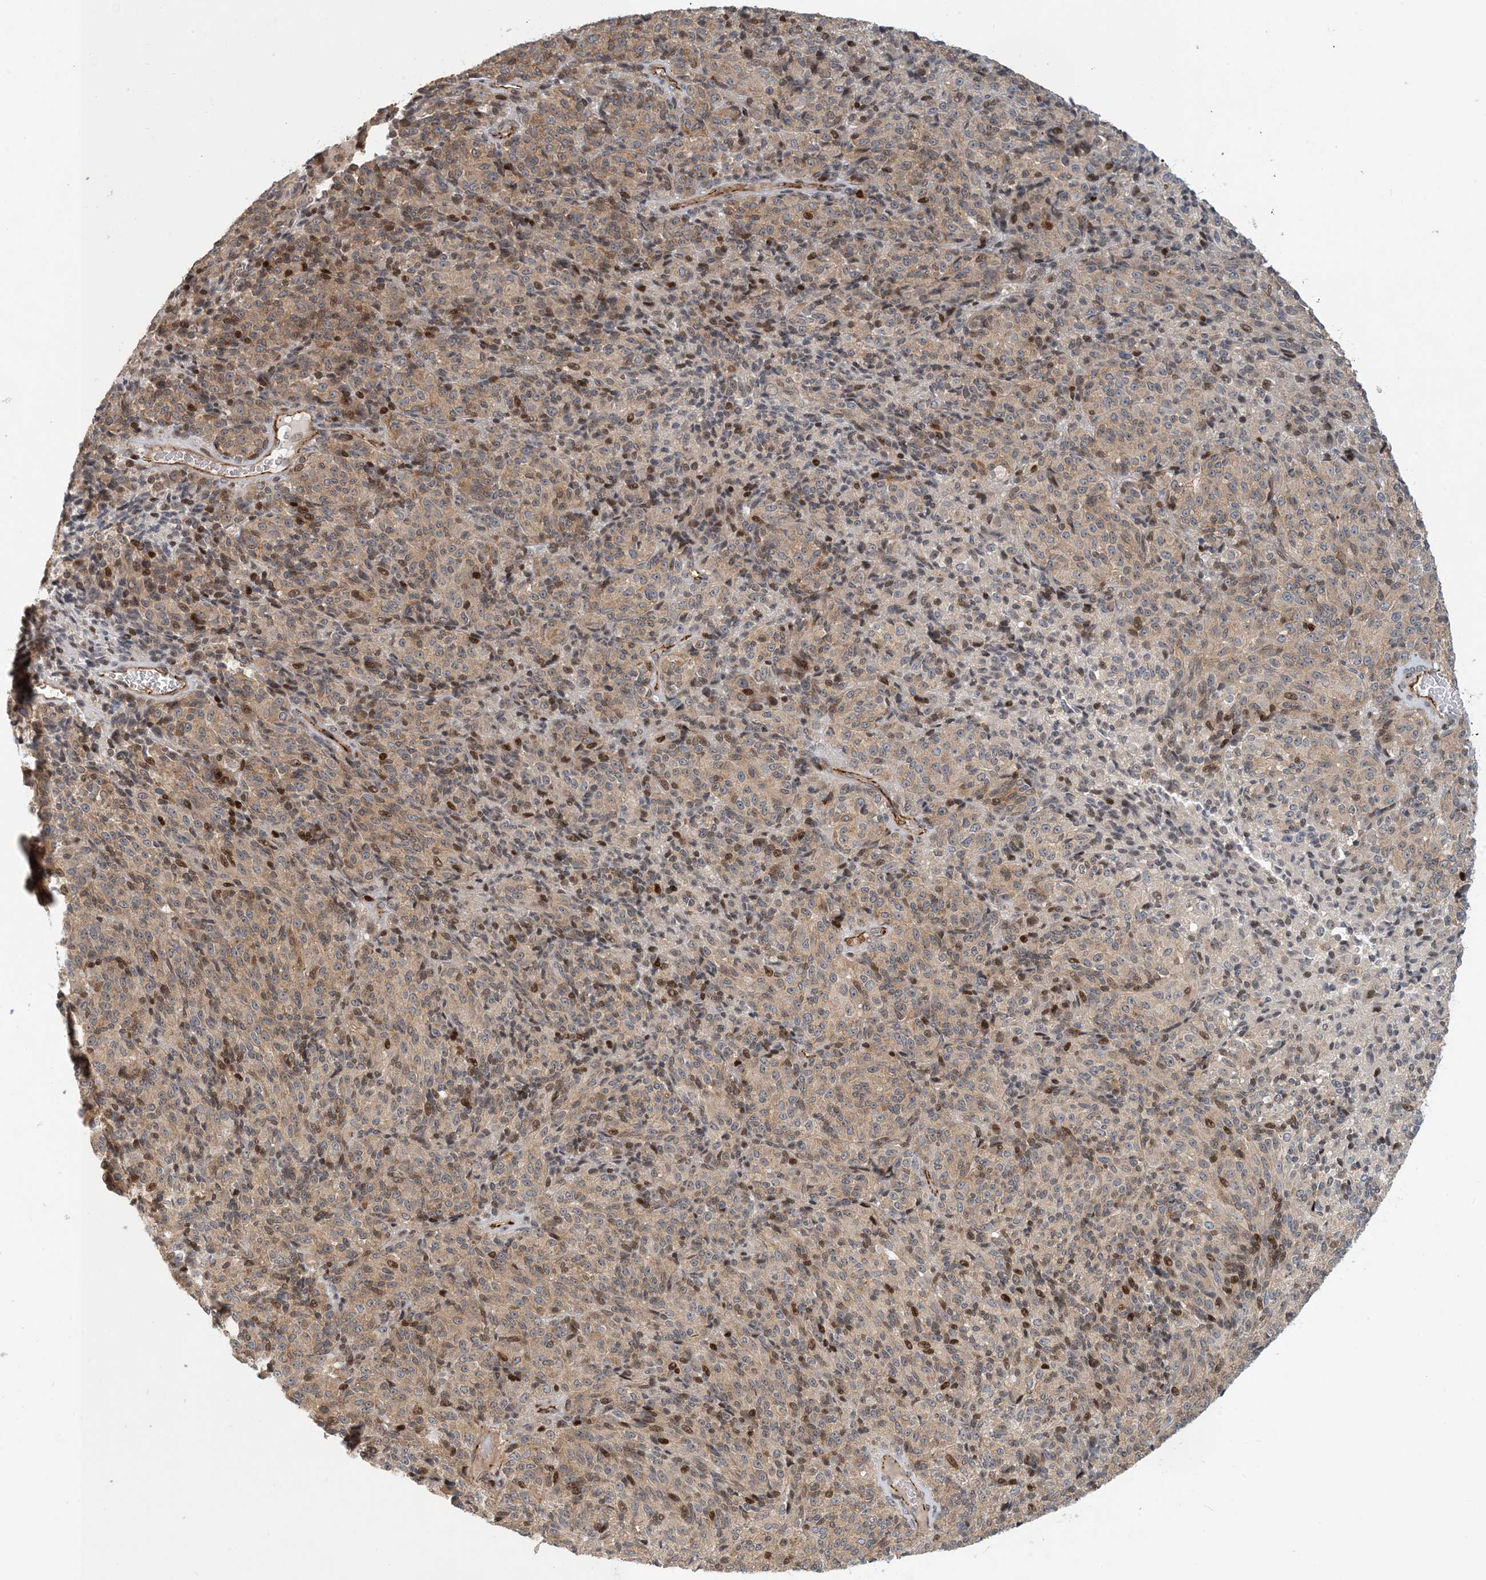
{"staining": {"intensity": "weak", "quantity": "25%-75%", "location": "cytoplasmic/membranous,nuclear"}, "tissue": "melanoma", "cell_type": "Tumor cells", "image_type": "cancer", "snomed": [{"axis": "morphology", "description": "Malignant melanoma, Metastatic site"}, {"axis": "topography", "description": "Brain"}], "caption": "This is an image of immunohistochemistry staining of malignant melanoma (metastatic site), which shows weak expression in the cytoplasmic/membranous and nuclear of tumor cells.", "gene": "MAPKBP1", "patient": {"sex": "female", "age": 56}}